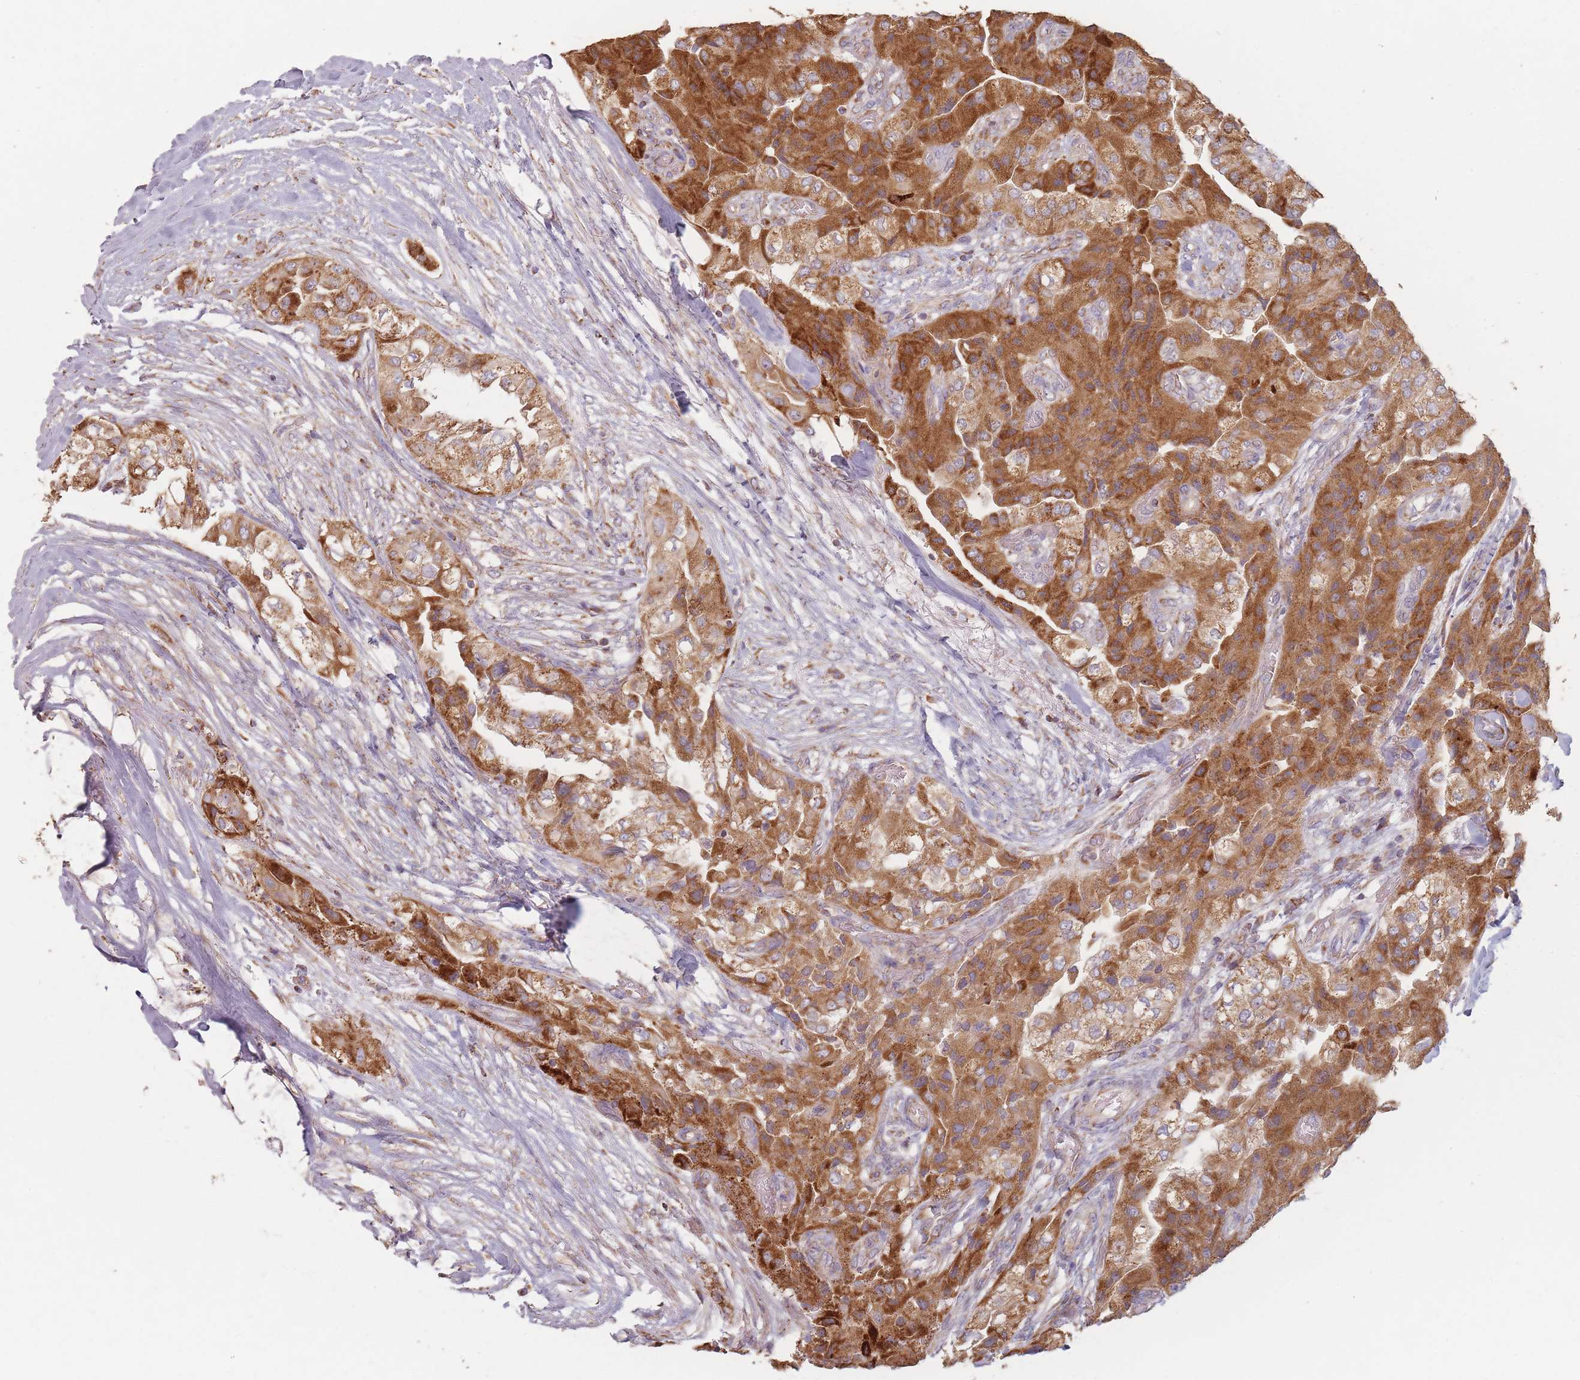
{"staining": {"intensity": "moderate", "quantity": ">75%", "location": "cytoplasmic/membranous"}, "tissue": "head and neck cancer", "cell_type": "Tumor cells", "image_type": "cancer", "snomed": [{"axis": "morphology", "description": "Adenocarcinoma, NOS"}, {"axis": "topography", "description": "Head-Neck"}], "caption": "Head and neck cancer (adenocarcinoma) stained with DAB (3,3'-diaminobenzidine) IHC displays medium levels of moderate cytoplasmic/membranous expression in about >75% of tumor cells. The staining was performed using DAB, with brown indicating positive protein expression. Nuclei are stained blue with hematoxylin.", "gene": "ESRP2", "patient": {"sex": "male", "age": 66}}